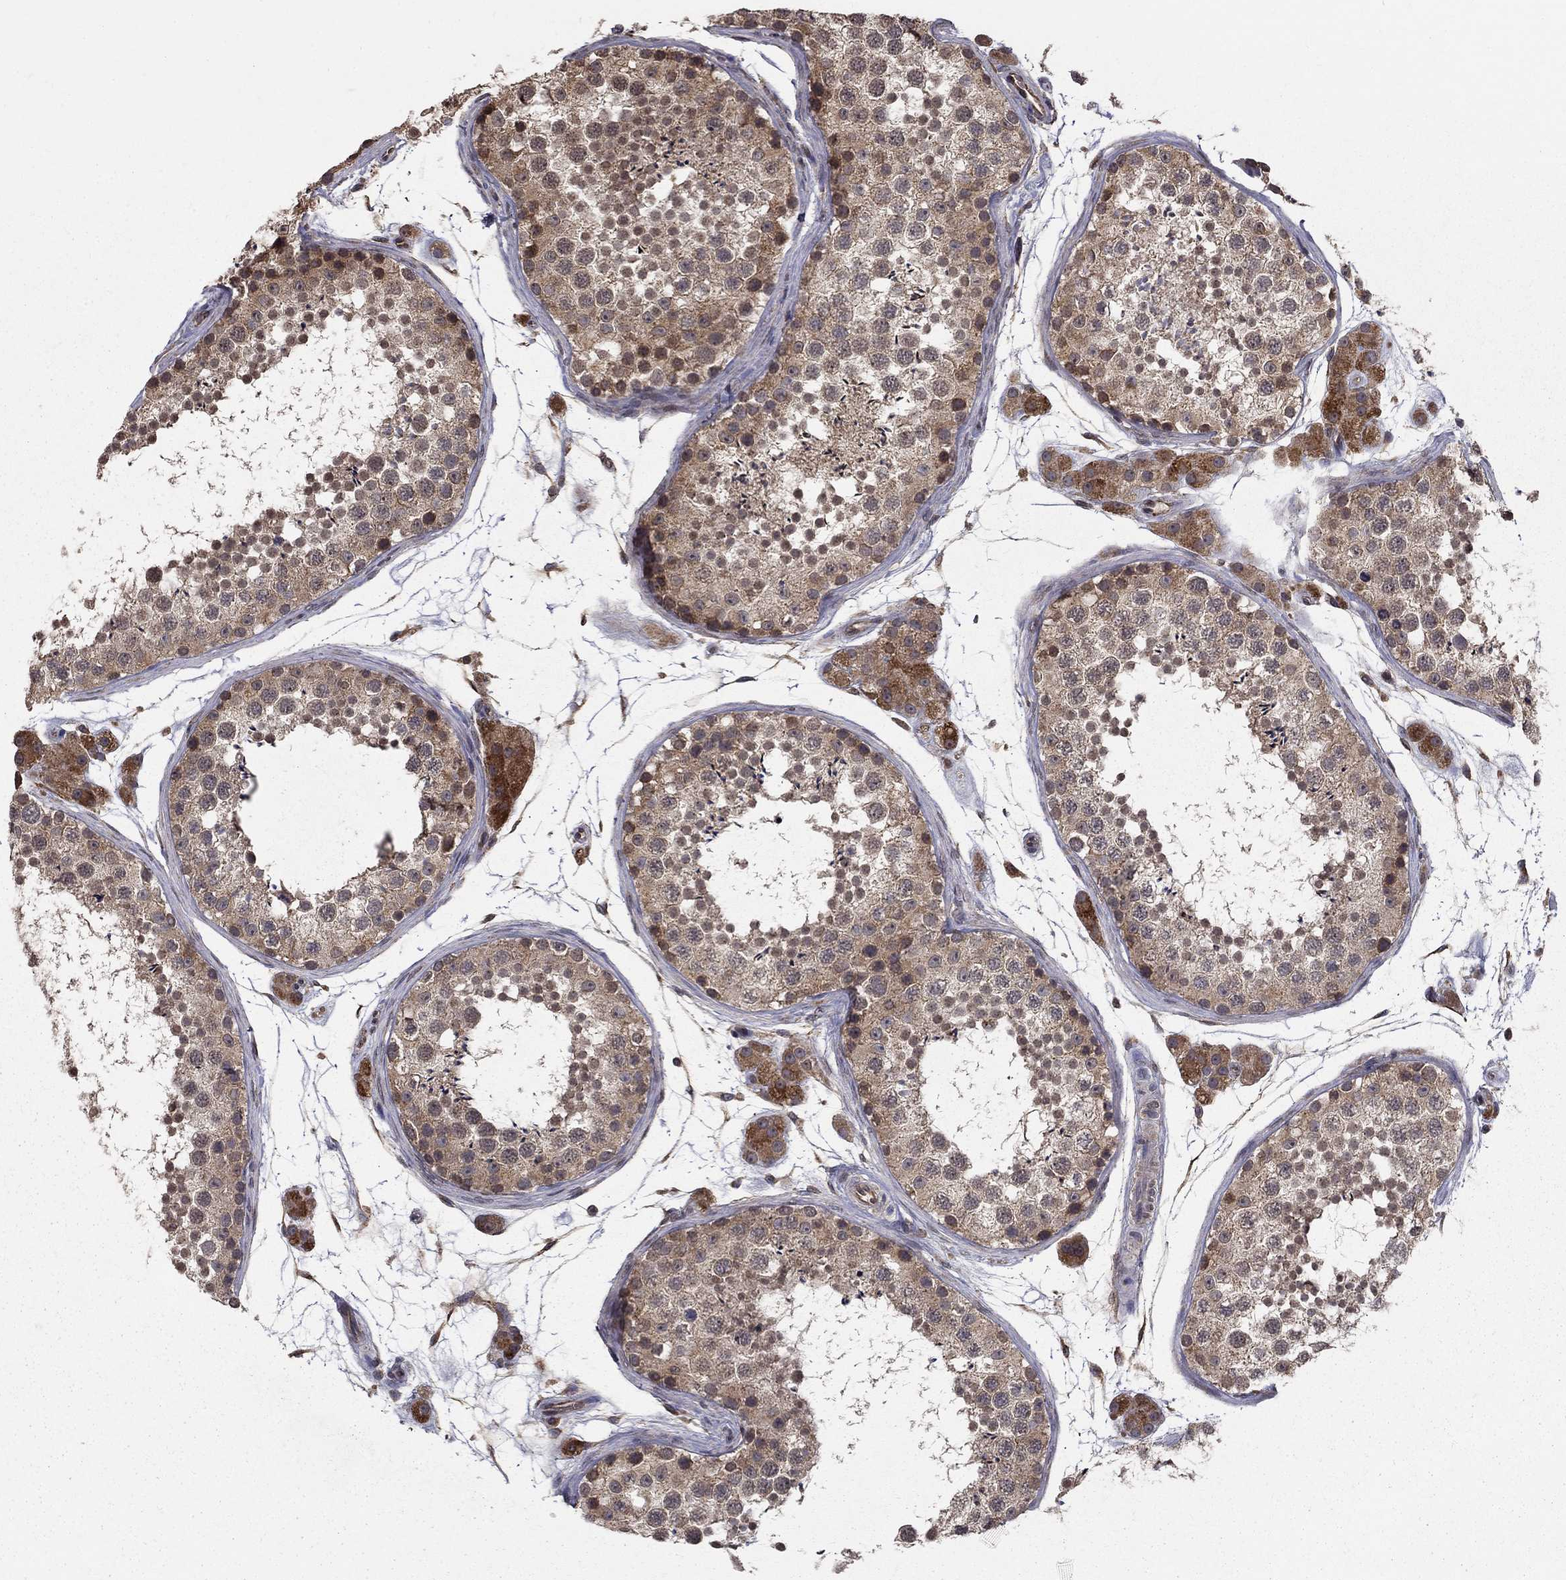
{"staining": {"intensity": "moderate", "quantity": "<25%", "location": "cytoplasmic/membranous"}, "tissue": "testis", "cell_type": "Cells in seminiferous ducts", "image_type": "normal", "snomed": [{"axis": "morphology", "description": "Normal tissue, NOS"}, {"axis": "topography", "description": "Testis"}], "caption": "Immunohistochemical staining of benign testis reveals moderate cytoplasmic/membranous protein staining in about <25% of cells in seminiferous ducts.", "gene": "SLC2A13", "patient": {"sex": "male", "age": 41}}